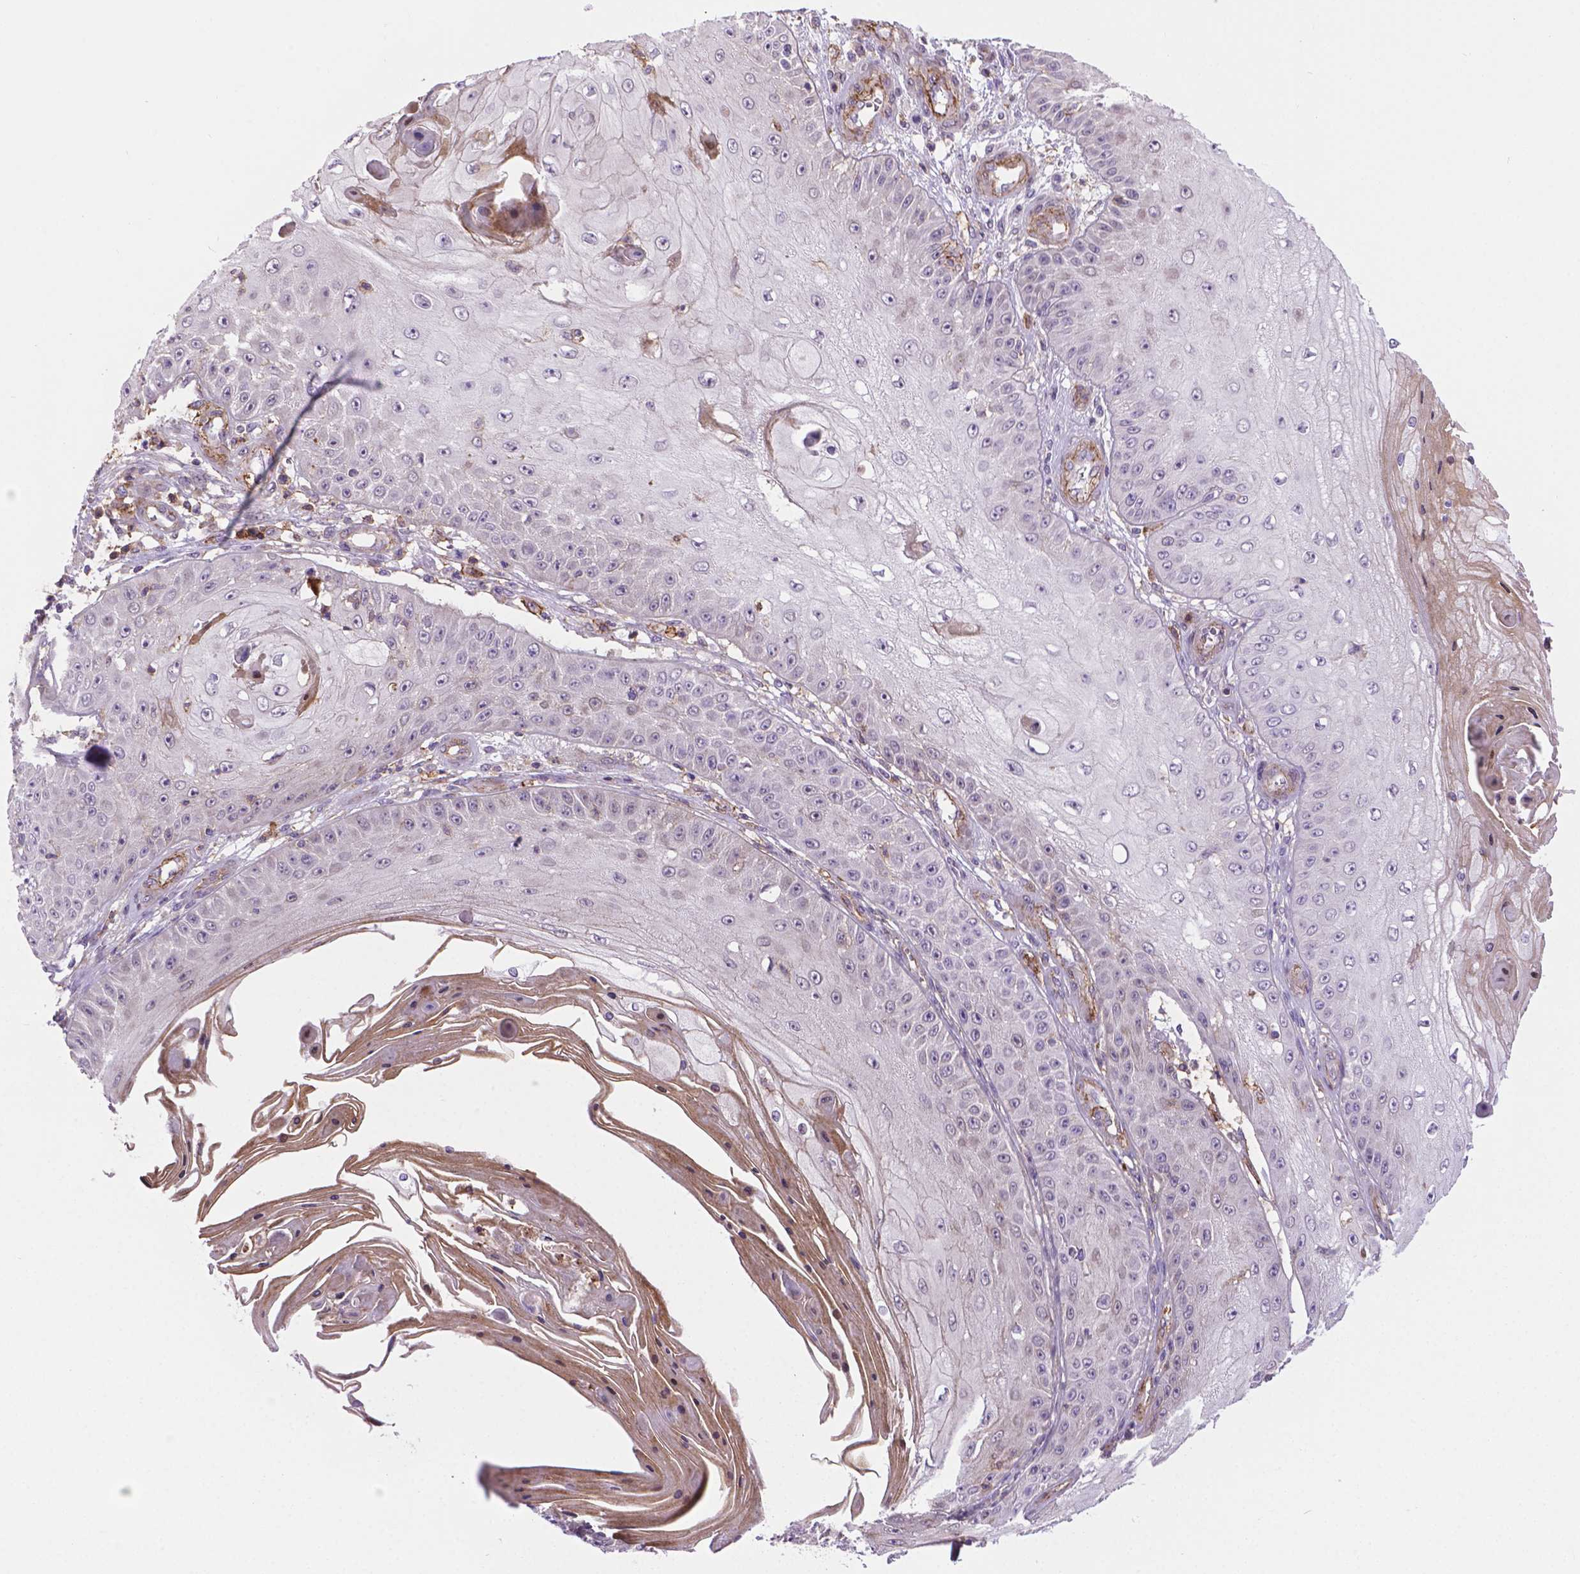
{"staining": {"intensity": "negative", "quantity": "none", "location": "none"}, "tissue": "skin cancer", "cell_type": "Tumor cells", "image_type": "cancer", "snomed": [{"axis": "morphology", "description": "Squamous cell carcinoma, NOS"}, {"axis": "topography", "description": "Skin"}], "caption": "Tumor cells show no significant protein expression in skin cancer. (Brightfield microscopy of DAB (3,3'-diaminobenzidine) immunohistochemistry at high magnification).", "gene": "ACAD10", "patient": {"sex": "male", "age": 70}}